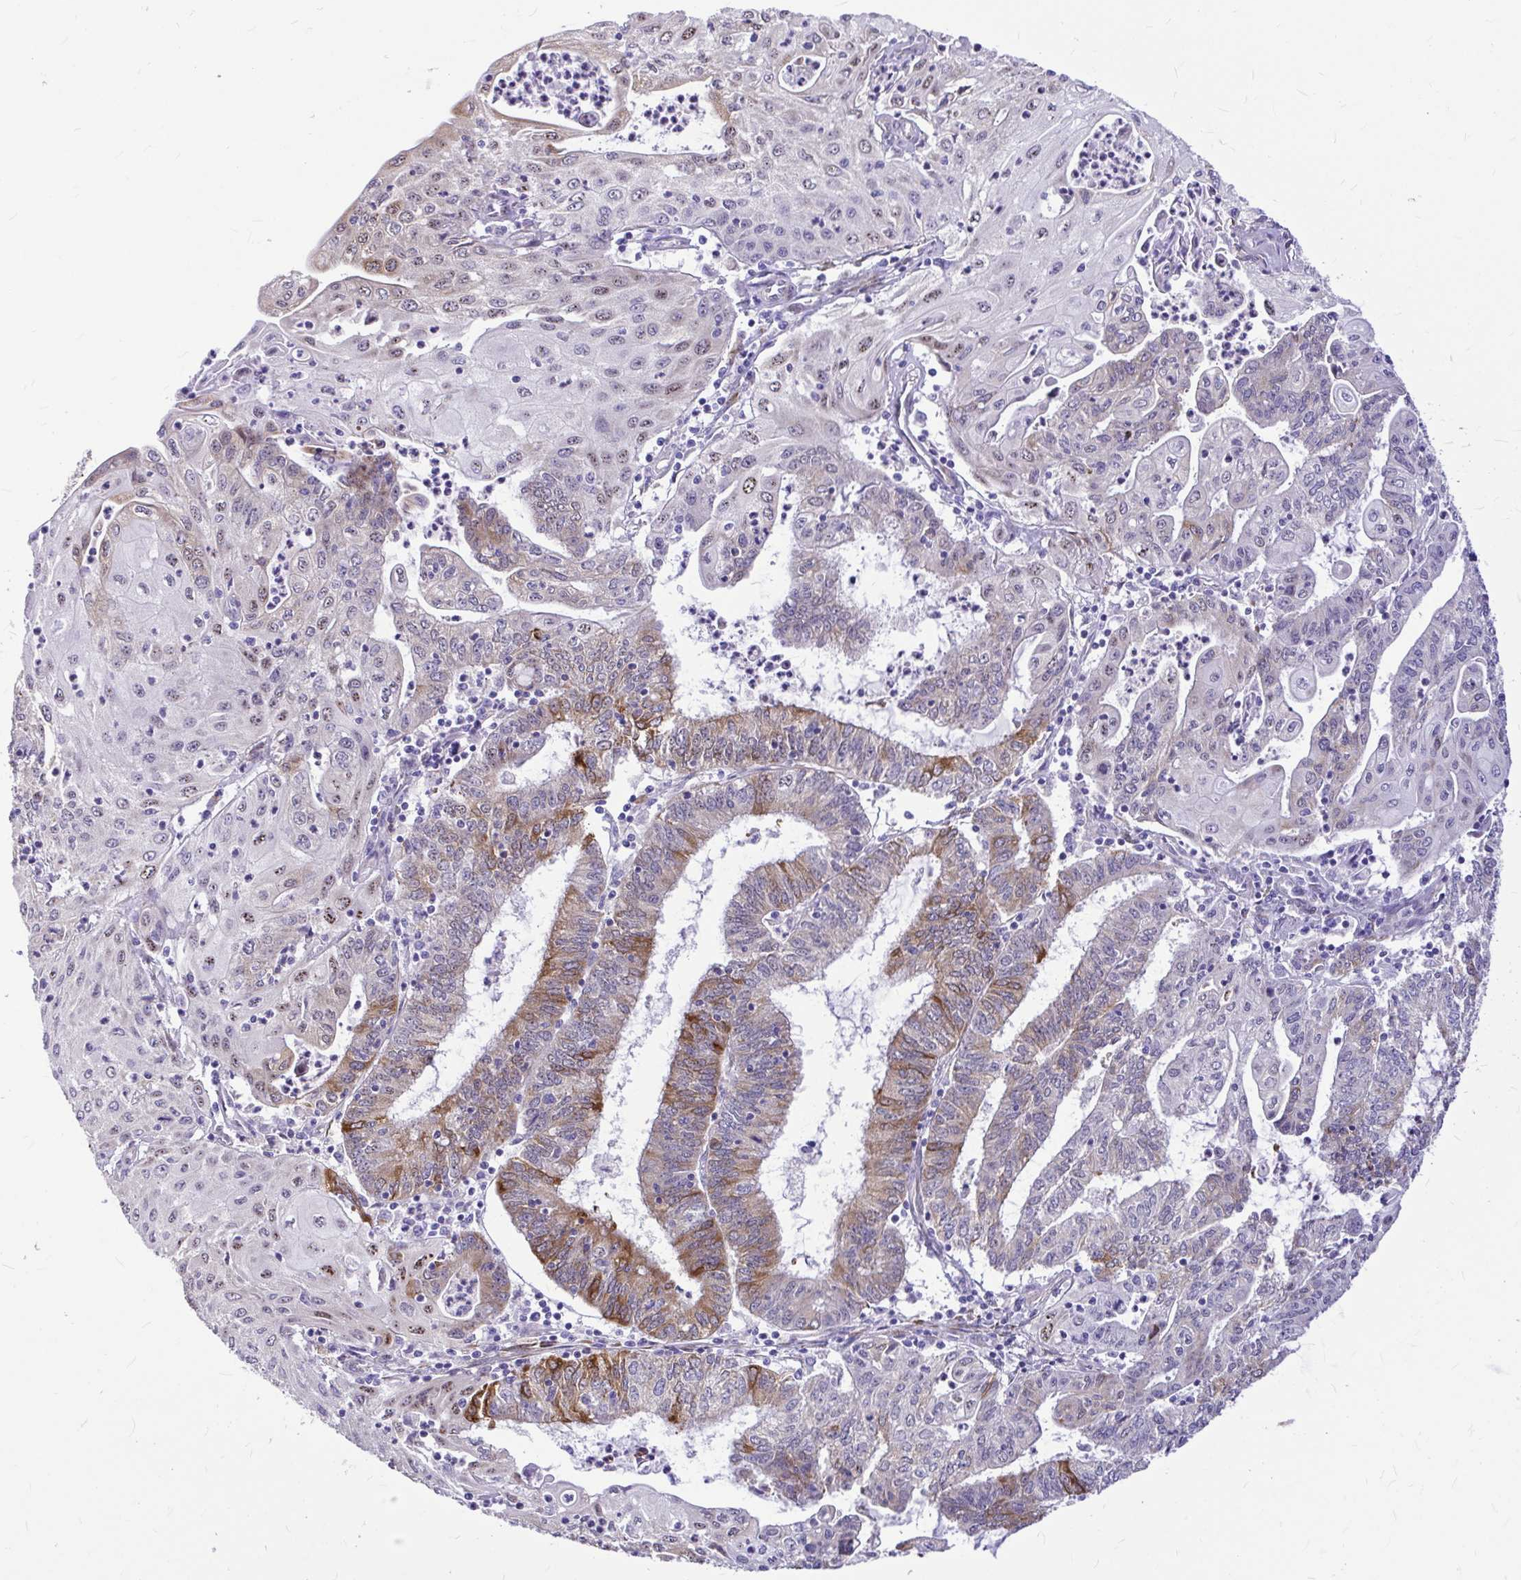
{"staining": {"intensity": "moderate", "quantity": "25%-75%", "location": "cytoplasmic/membranous"}, "tissue": "endometrial cancer", "cell_type": "Tumor cells", "image_type": "cancer", "snomed": [{"axis": "morphology", "description": "Adenocarcinoma, NOS"}, {"axis": "topography", "description": "Endometrium"}], "caption": "High-power microscopy captured an immunohistochemistry (IHC) histopathology image of adenocarcinoma (endometrial), revealing moderate cytoplasmic/membranous staining in approximately 25%-75% of tumor cells.", "gene": "GABBR2", "patient": {"sex": "female", "age": 61}}